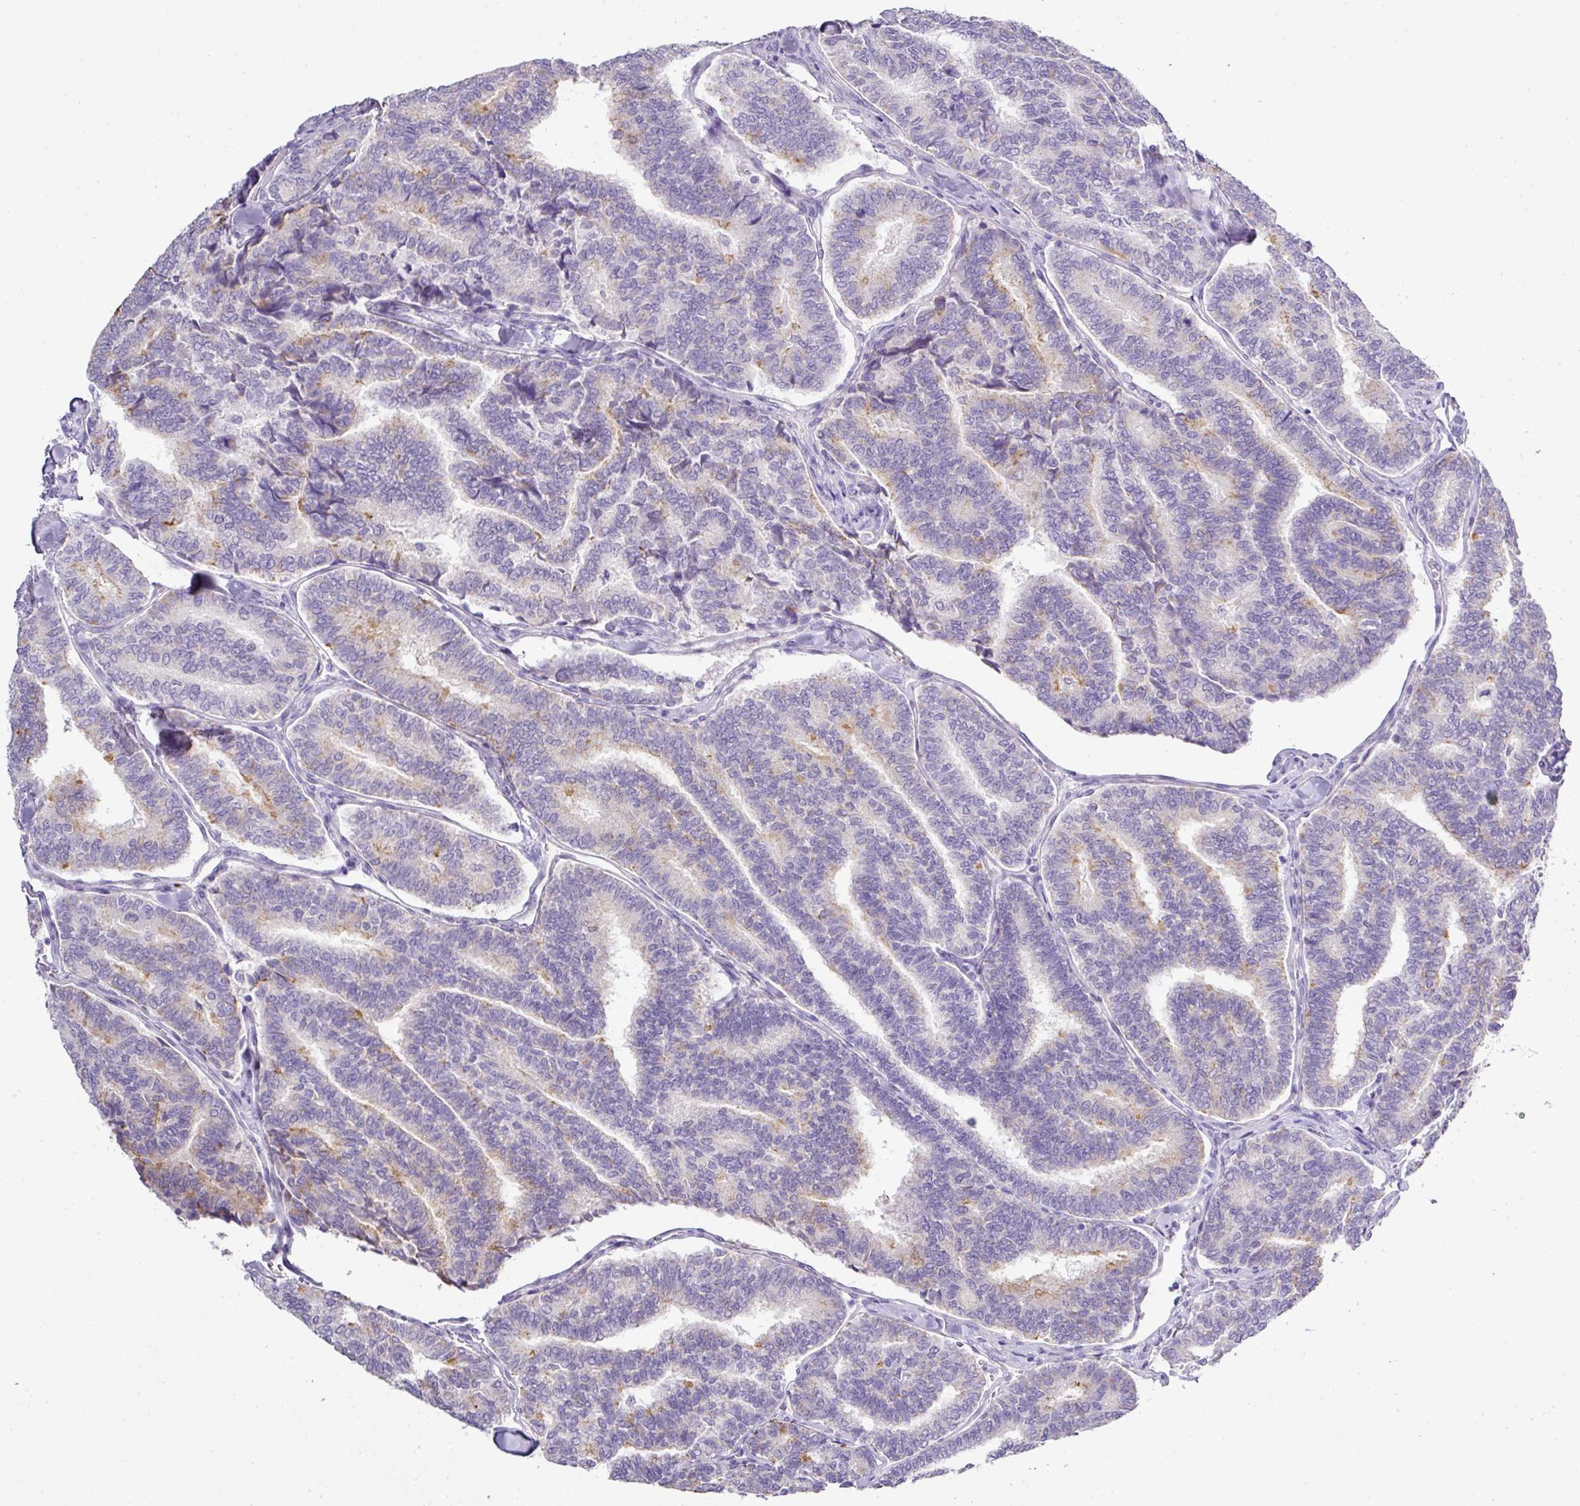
{"staining": {"intensity": "weak", "quantity": "25%-75%", "location": "cytoplasmic/membranous"}, "tissue": "thyroid cancer", "cell_type": "Tumor cells", "image_type": "cancer", "snomed": [{"axis": "morphology", "description": "Papillary adenocarcinoma, NOS"}, {"axis": "topography", "description": "Thyroid gland"}], "caption": "Human thyroid cancer (papillary adenocarcinoma) stained with a protein marker reveals weak staining in tumor cells.", "gene": "BCL11A", "patient": {"sex": "female", "age": 35}}